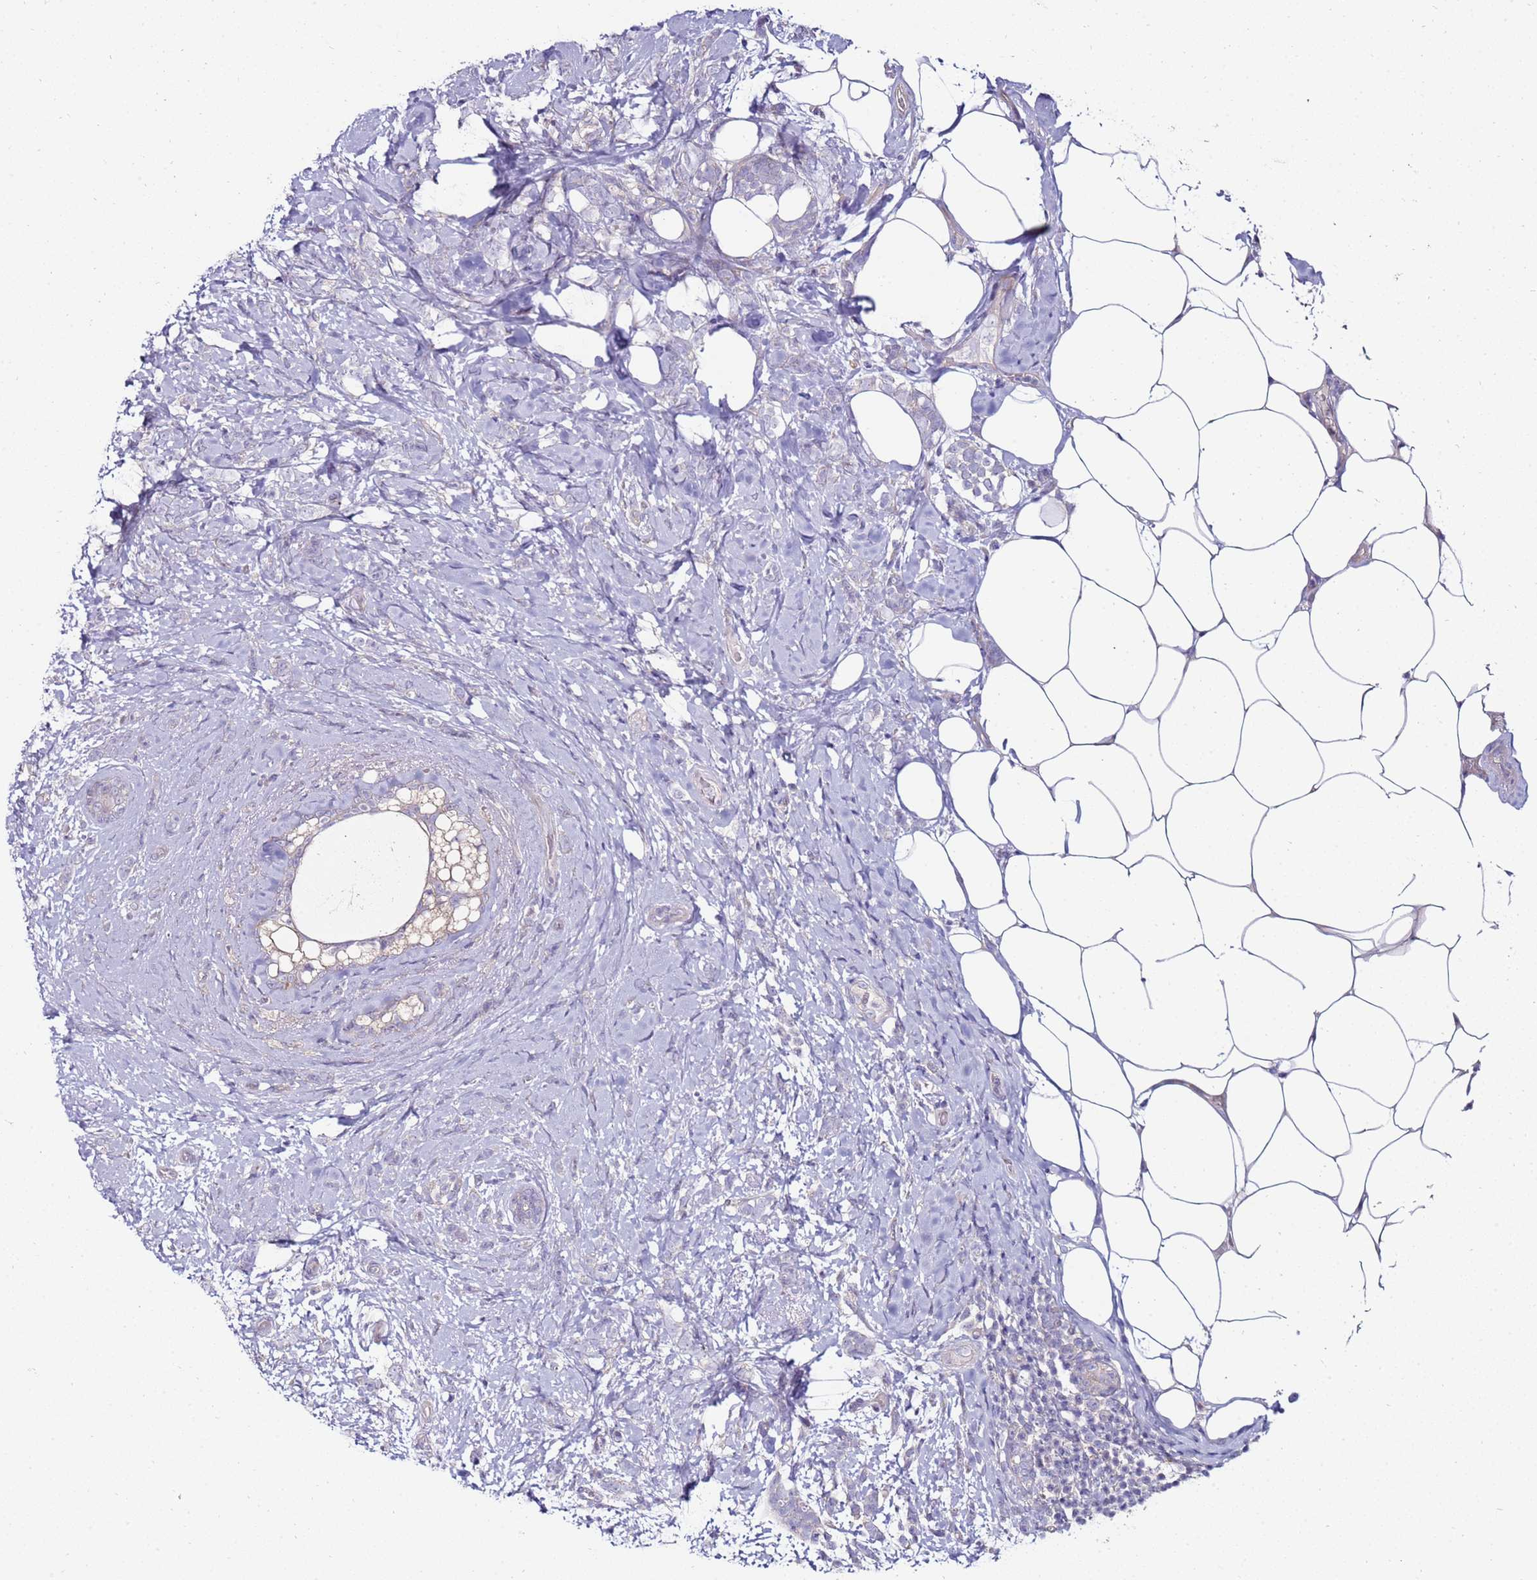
{"staining": {"intensity": "negative", "quantity": "none", "location": "none"}, "tissue": "breast cancer", "cell_type": "Tumor cells", "image_type": "cancer", "snomed": [{"axis": "morphology", "description": "Lobular carcinoma"}, {"axis": "topography", "description": "Breast"}], "caption": "Immunohistochemistry (IHC) of breast cancer (lobular carcinoma) shows no positivity in tumor cells.", "gene": "GPN3", "patient": {"sex": "female", "age": 58}}